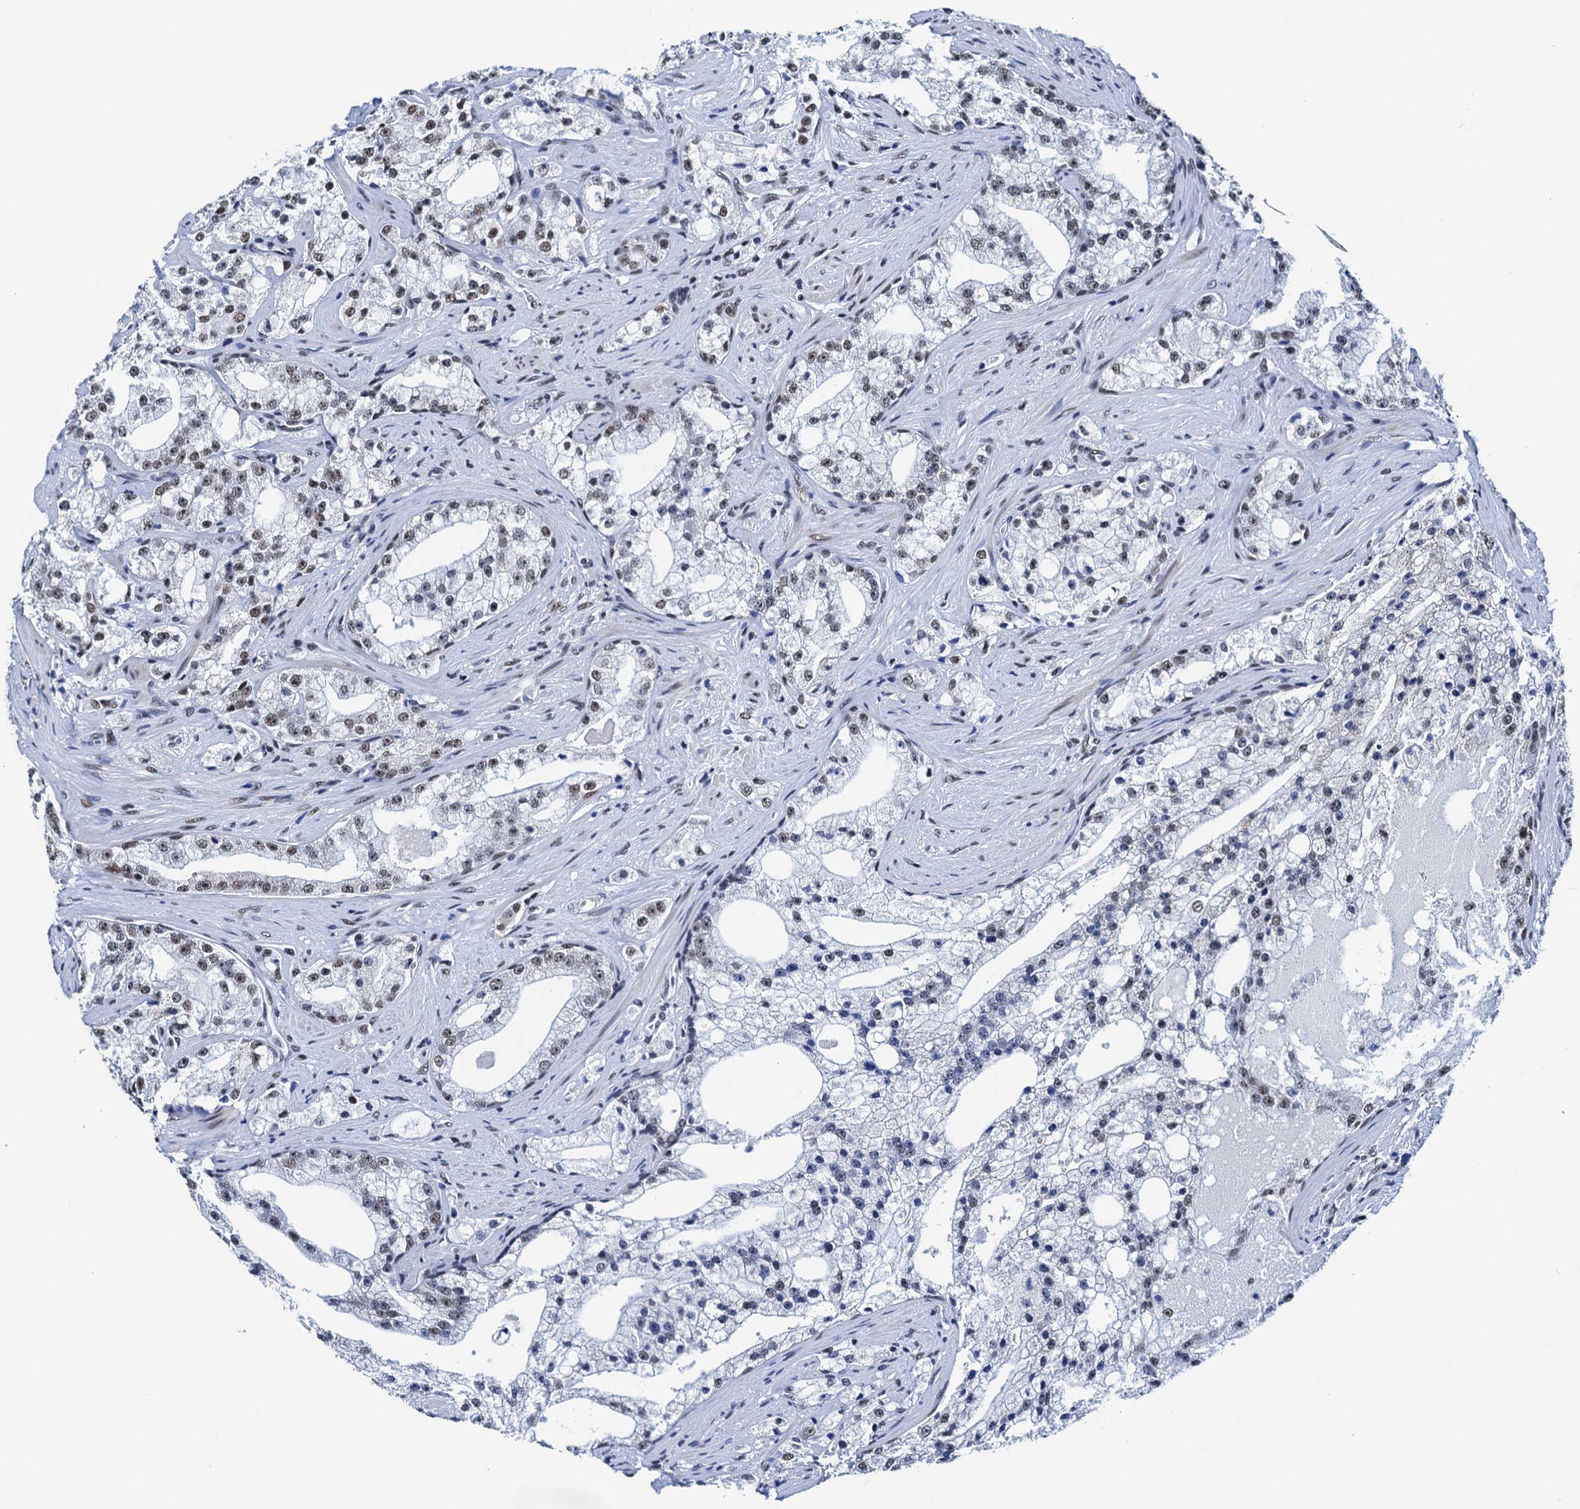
{"staining": {"intensity": "strong", "quantity": "25%-75%", "location": "nuclear"}, "tissue": "prostate cancer", "cell_type": "Tumor cells", "image_type": "cancer", "snomed": [{"axis": "morphology", "description": "Adenocarcinoma, High grade"}, {"axis": "topography", "description": "Prostate"}], "caption": "Prostate cancer was stained to show a protein in brown. There is high levels of strong nuclear staining in about 25%-75% of tumor cells.", "gene": "SLTM", "patient": {"sex": "male", "age": 64}}